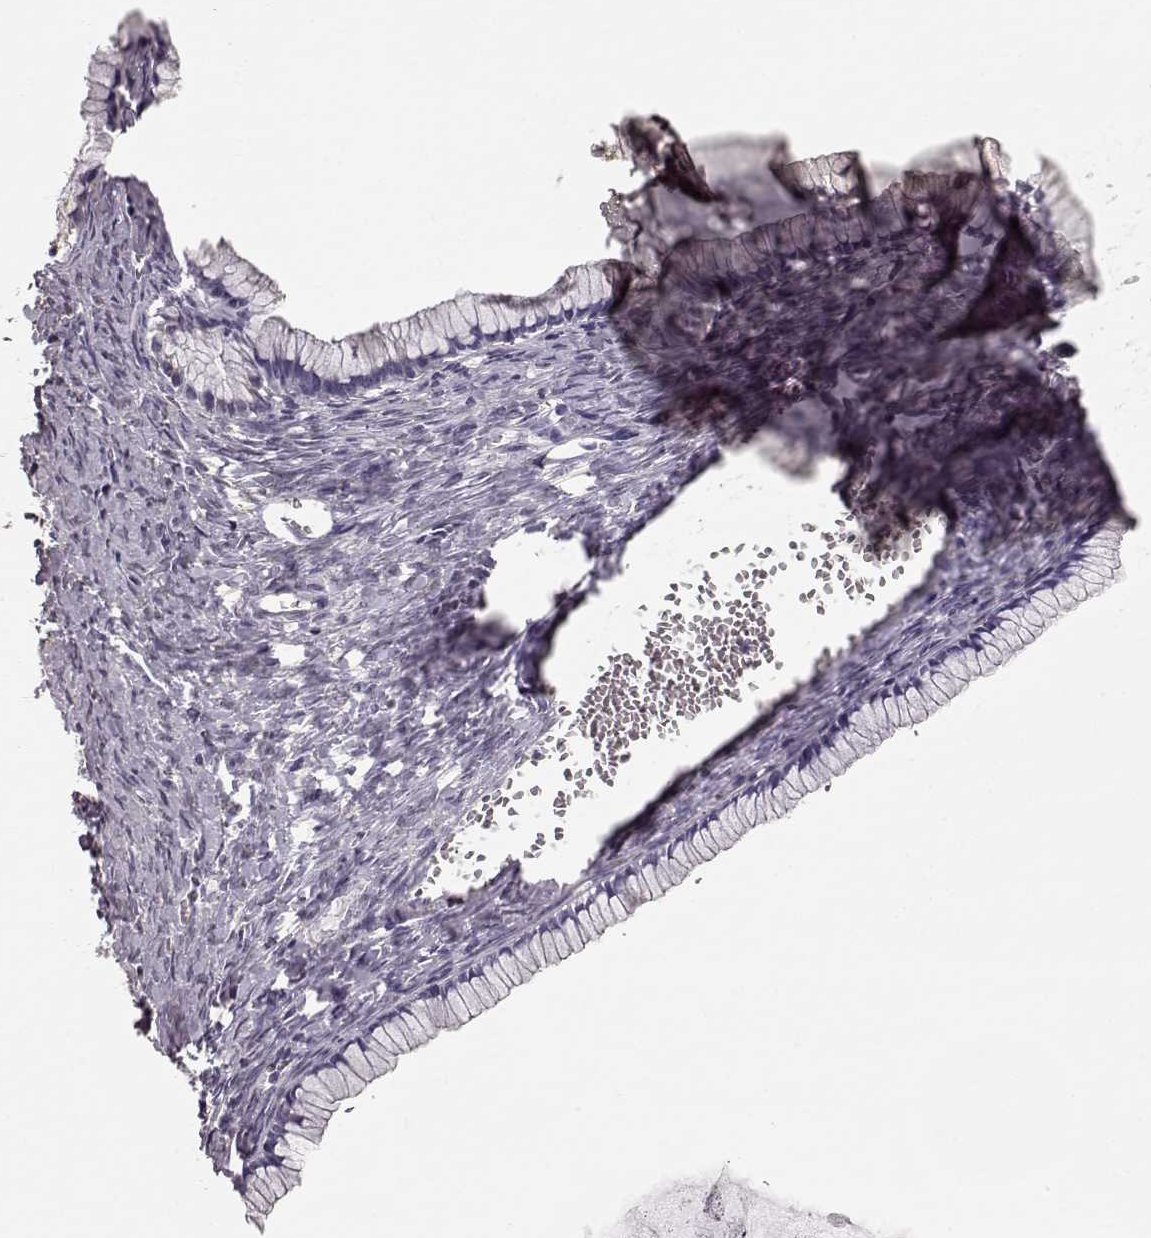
{"staining": {"intensity": "negative", "quantity": "none", "location": "none"}, "tissue": "ovarian cancer", "cell_type": "Tumor cells", "image_type": "cancer", "snomed": [{"axis": "morphology", "description": "Cystadenocarcinoma, mucinous, NOS"}, {"axis": "topography", "description": "Ovary"}], "caption": "This is an immunohistochemistry (IHC) photomicrograph of ovarian mucinous cystadenocarcinoma. There is no staining in tumor cells.", "gene": "GABRG3", "patient": {"sex": "female", "age": 41}}